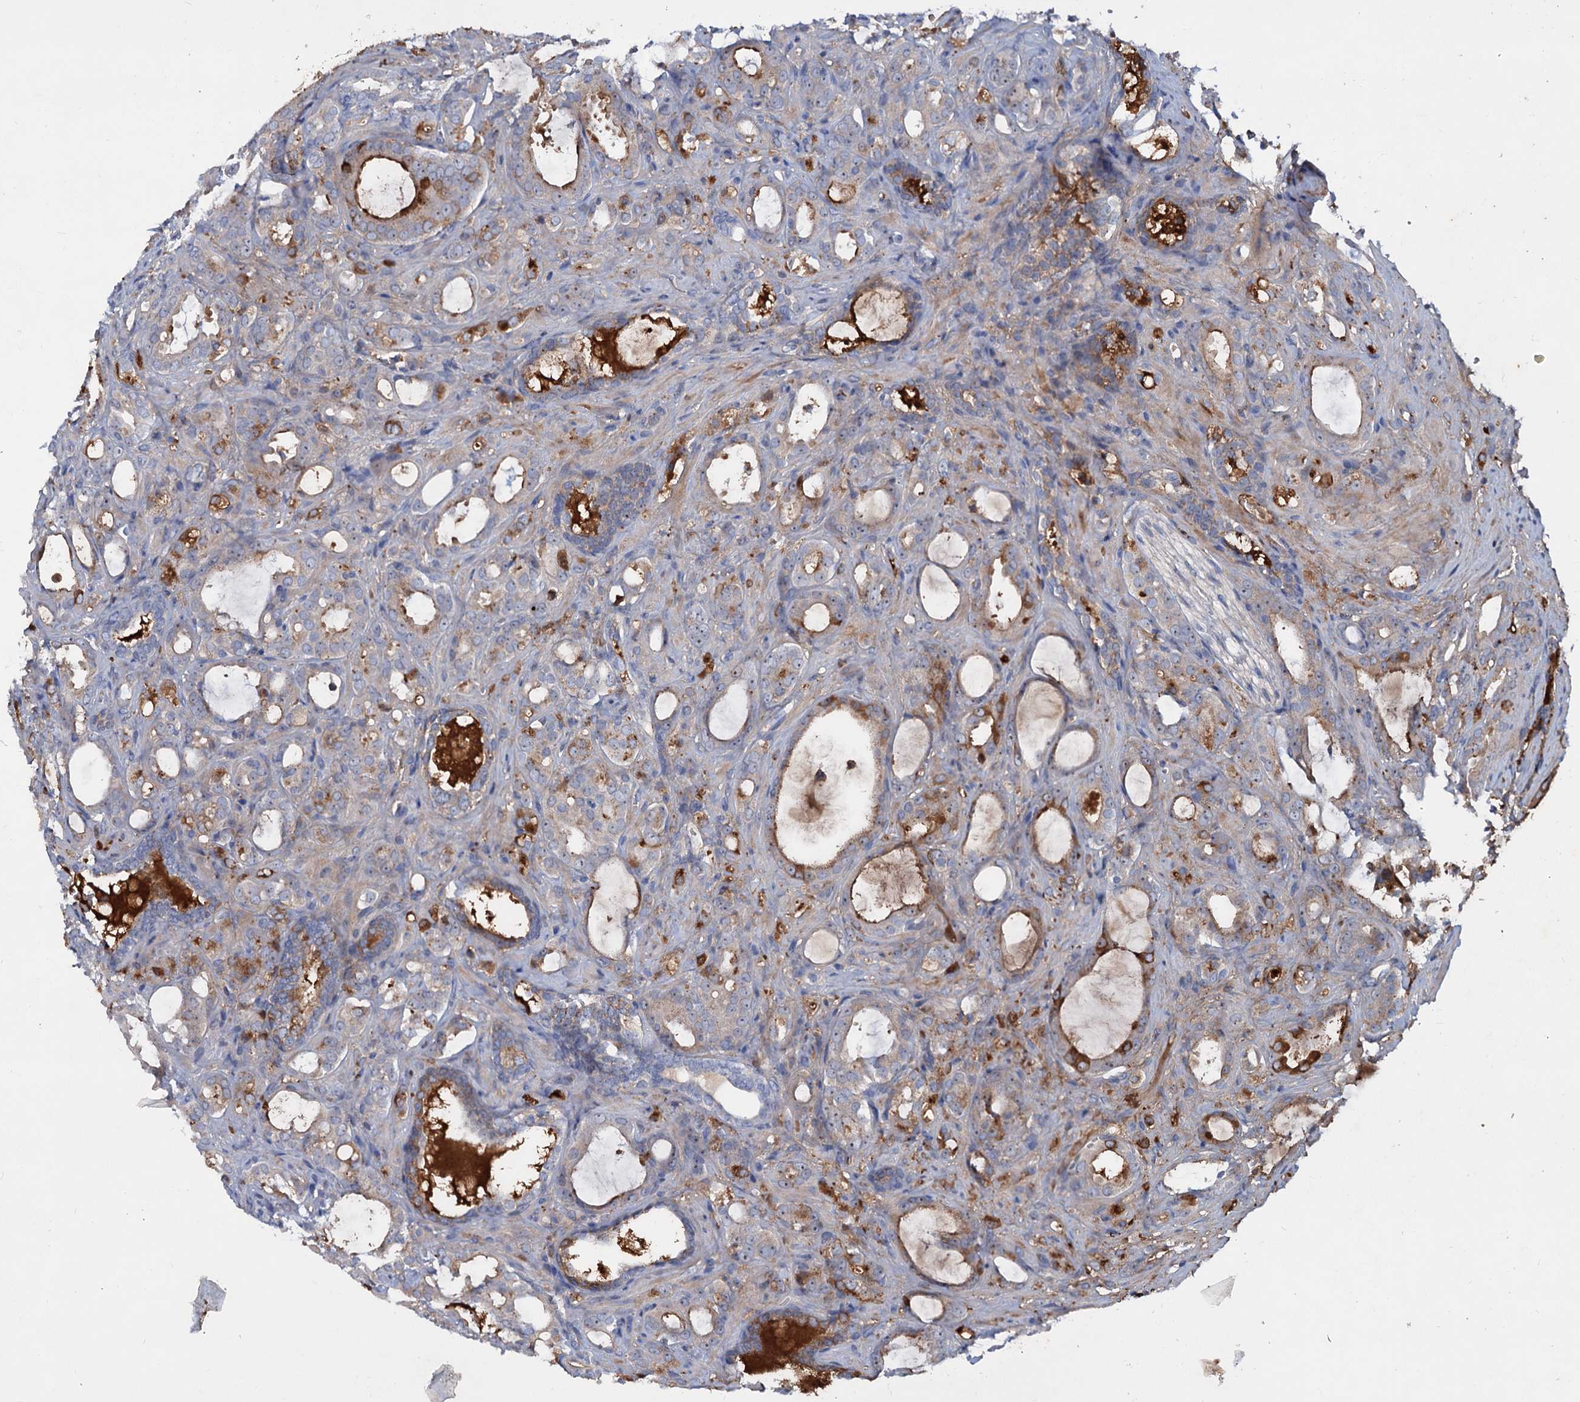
{"staining": {"intensity": "moderate", "quantity": "<25%", "location": "cytoplasmic/membranous"}, "tissue": "prostate cancer", "cell_type": "Tumor cells", "image_type": "cancer", "snomed": [{"axis": "morphology", "description": "Adenocarcinoma, High grade"}, {"axis": "topography", "description": "Prostate"}], "caption": "This is an image of immunohistochemistry staining of adenocarcinoma (high-grade) (prostate), which shows moderate staining in the cytoplasmic/membranous of tumor cells.", "gene": "CHRD", "patient": {"sex": "male", "age": 72}}